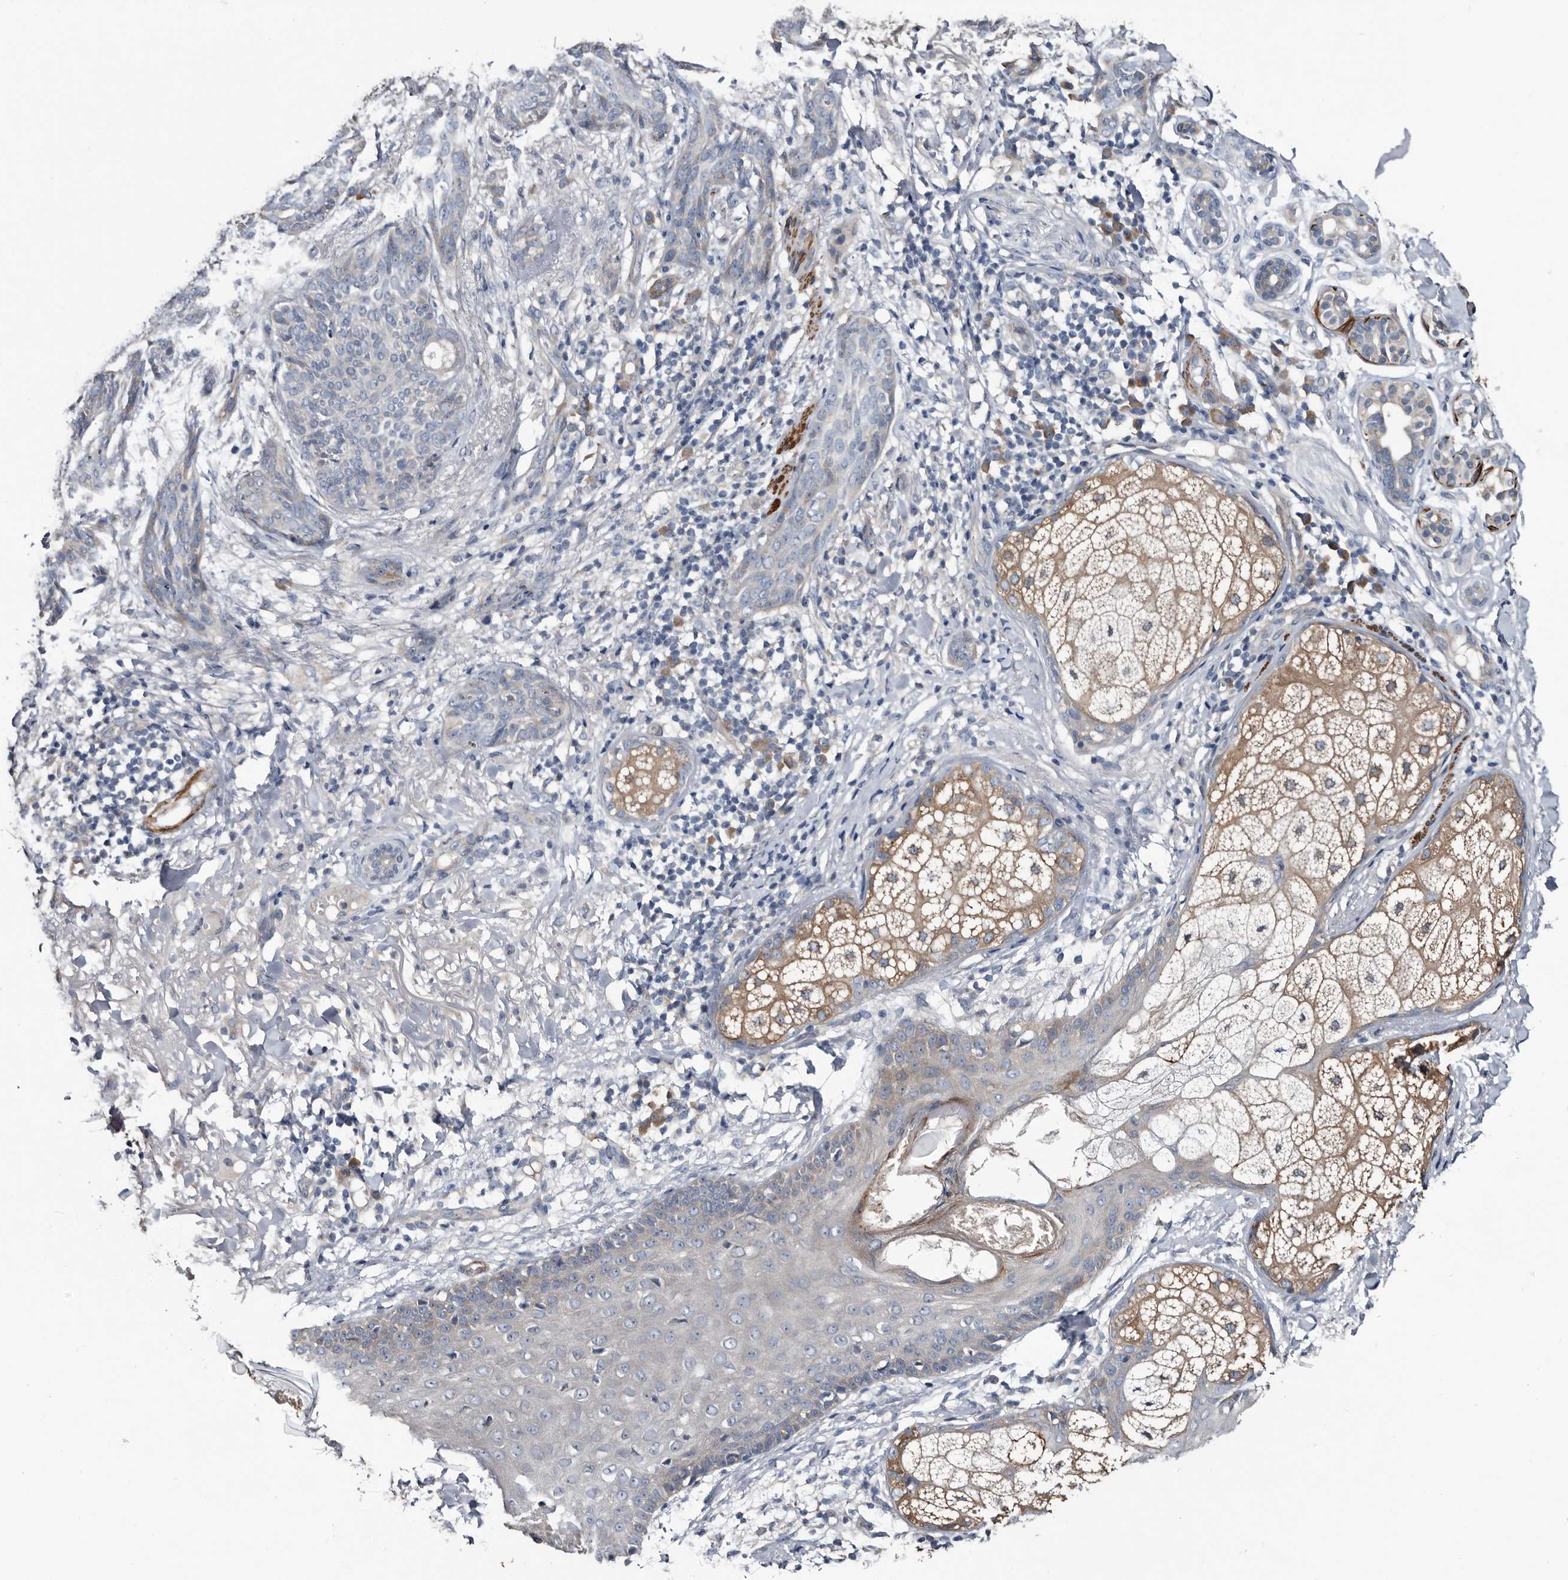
{"staining": {"intensity": "negative", "quantity": "none", "location": "none"}, "tissue": "skin cancer", "cell_type": "Tumor cells", "image_type": "cancer", "snomed": [{"axis": "morphology", "description": "Basal cell carcinoma"}, {"axis": "topography", "description": "Skin"}], "caption": "The image reveals no significant staining in tumor cells of skin cancer.", "gene": "IARS1", "patient": {"sex": "male", "age": 85}}